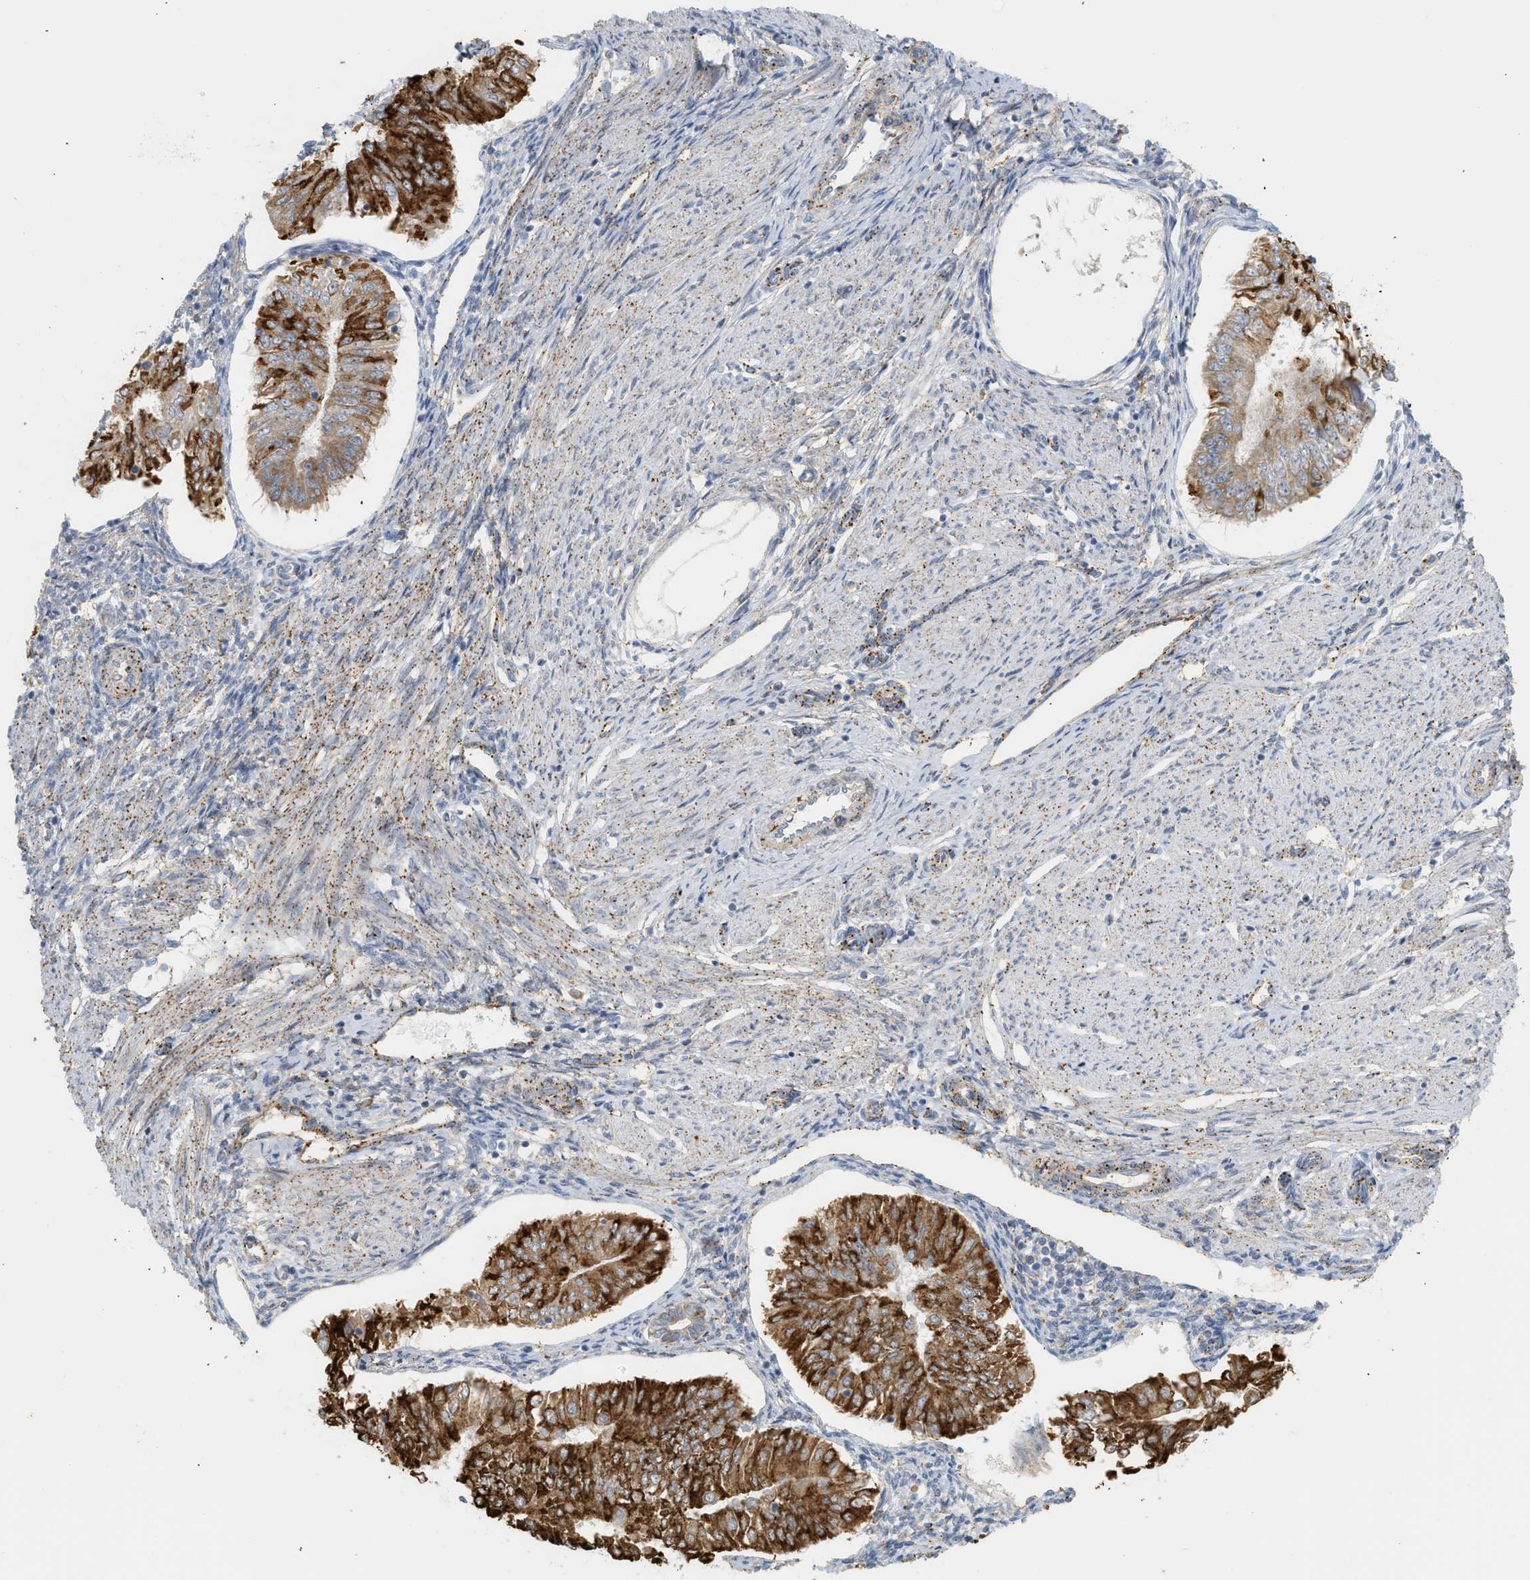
{"staining": {"intensity": "strong", "quantity": ">75%", "location": "cytoplasmic/membranous"}, "tissue": "endometrial cancer", "cell_type": "Tumor cells", "image_type": "cancer", "snomed": [{"axis": "morphology", "description": "Adenocarcinoma, NOS"}, {"axis": "topography", "description": "Endometrium"}], "caption": "The histopathology image displays immunohistochemical staining of endometrial adenocarcinoma. There is strong cytoplasmic/membranous staining is present in approximately >75% of tumor cells.", "gene": "SVOP", "patient": {"sex": "female", "age": 53}}